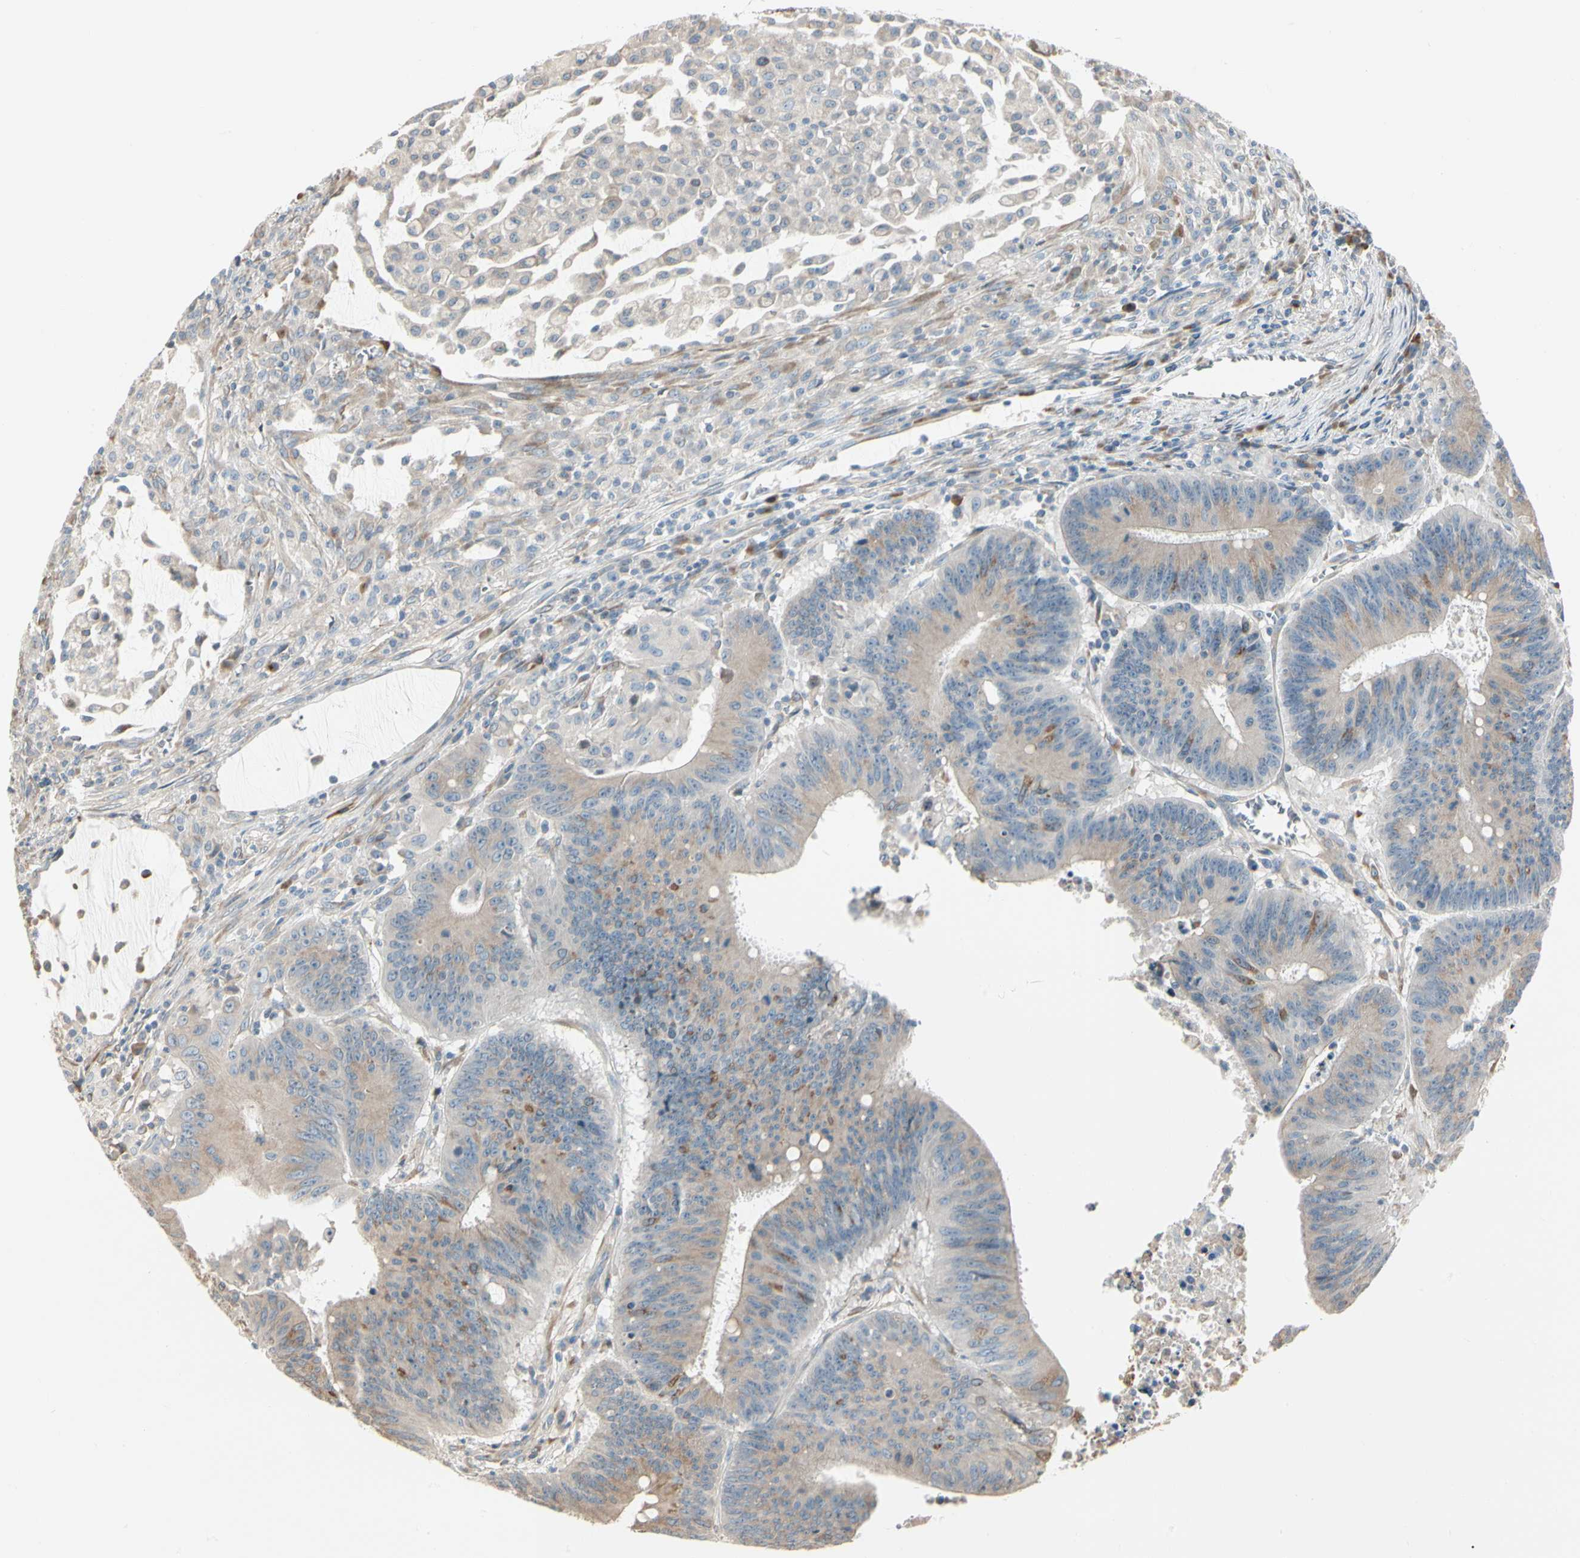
{"staining": {"intensity": "weak", "quantity": ">75%", "location": "cytoplasmic/membranous"}, "tissue": "colorectal cancer", "cell_type": "Tumor cells", "image_type": "cancer", "snomed": [{"axis": "morphology", "description": "Adenocarcinoma, NOS"}, {"axis": "topography", "description": "Colon"}], "caption": "The immunohistochemical stain labels weak cytoplasmic/membranous positivity in tumor cells of colorectal adenocarcinoma tissue.", "gene": "NUCB2", "patient": {"sex": "male", "age": 45}}